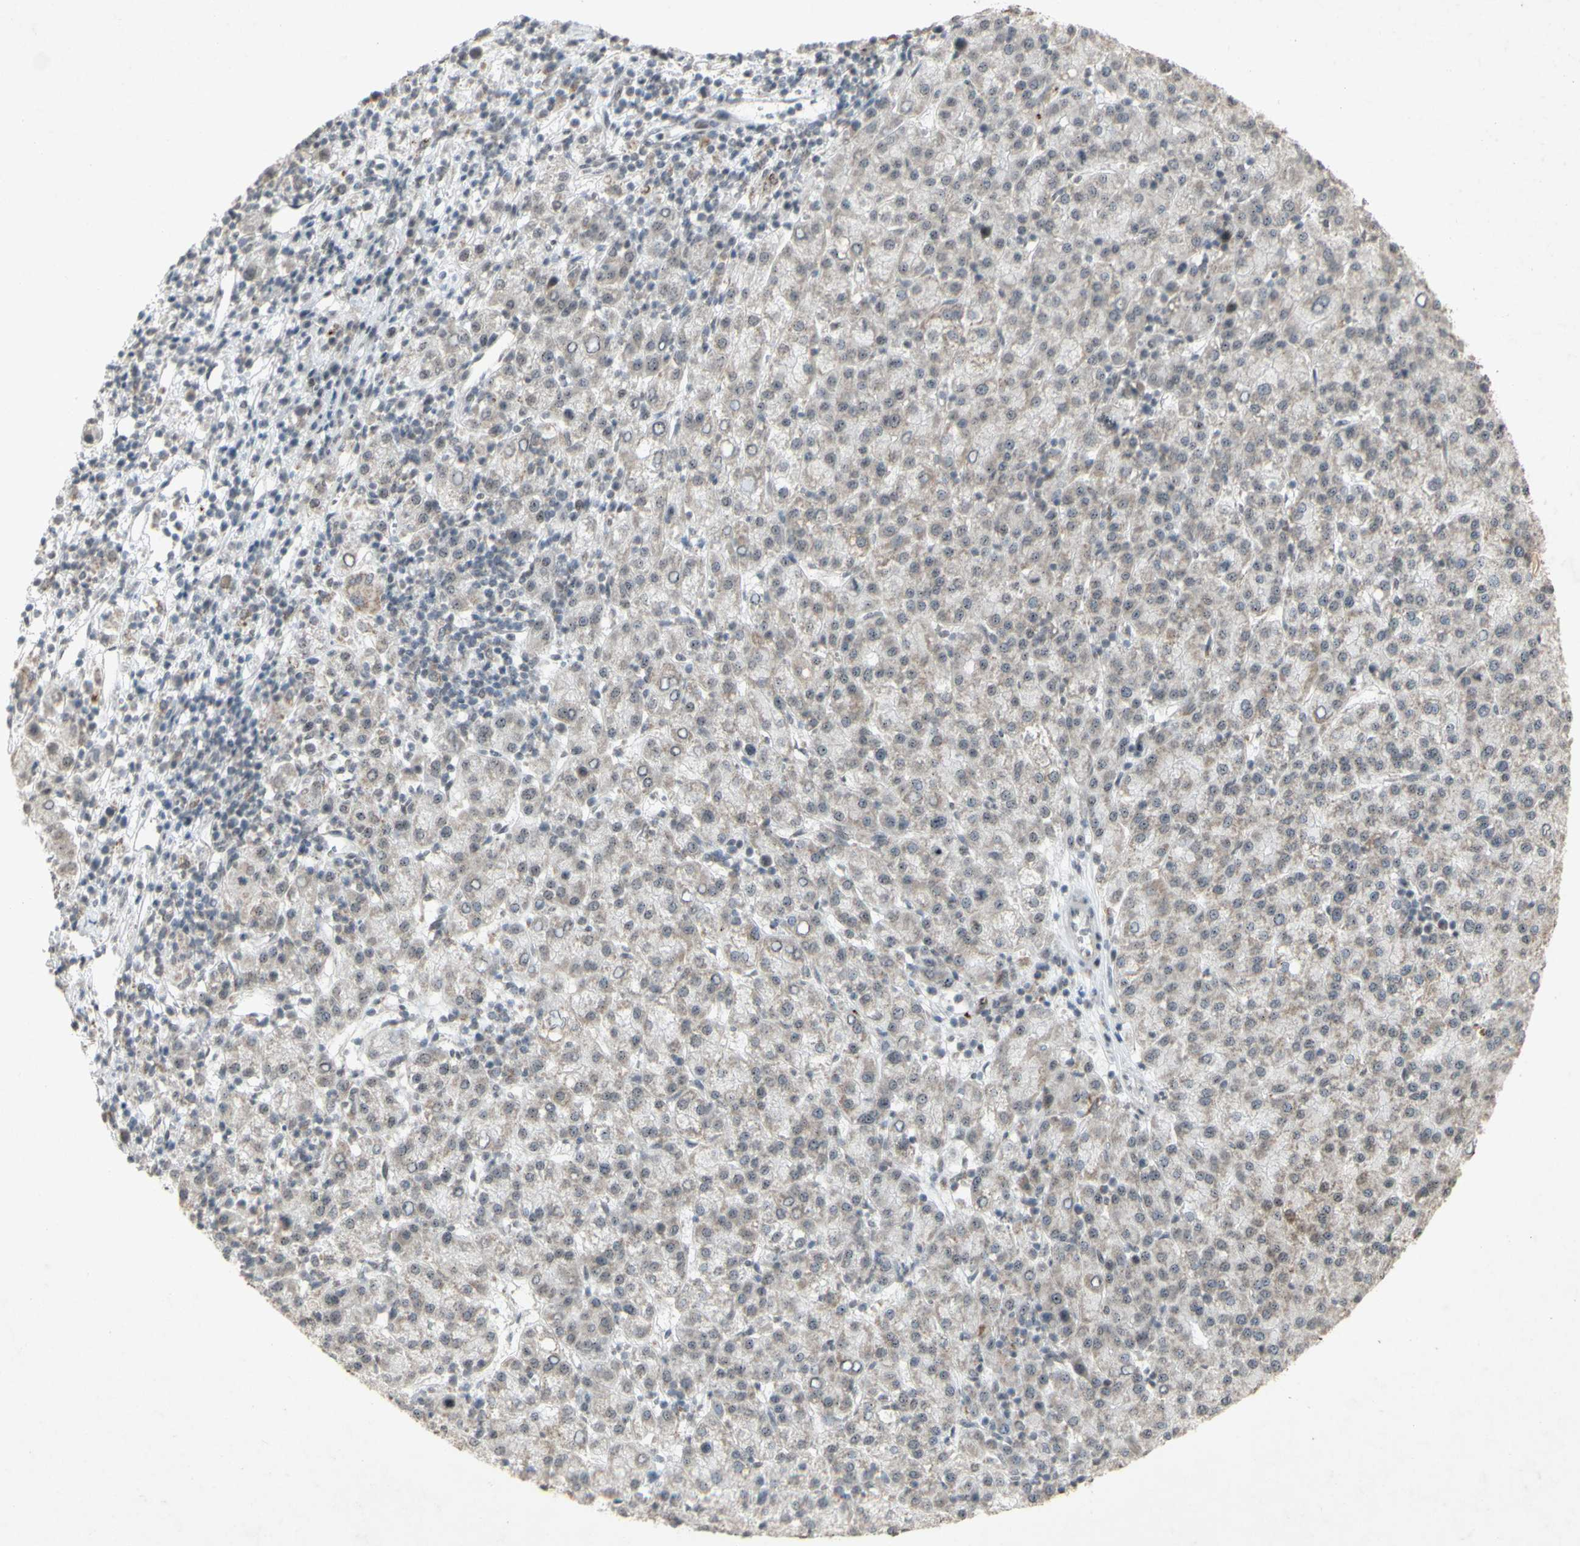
{"staining": {"intensity": "weak", "quantity": ">75%", "location": "cytoplasmic/membranous"}, "tissue": "liver cancer", "cell_type": "Tumor cells", "image_type": "cancer", "snomed": [{"axis": "morphology", "description": "Carcinoma, Hepatocellular, NOS"}, {"axis": "topography", "description": "Liver"}], "caption": "A histopathology image of human liver cancer (hepatocellular carcinoma) stained for a protein exhibits weak cytoplasmic/membranous brown staining in tumor cells. Nuclei are stained in blue.", "gene": "CENPB", "patient": {"sex": "female", "age": 58}}